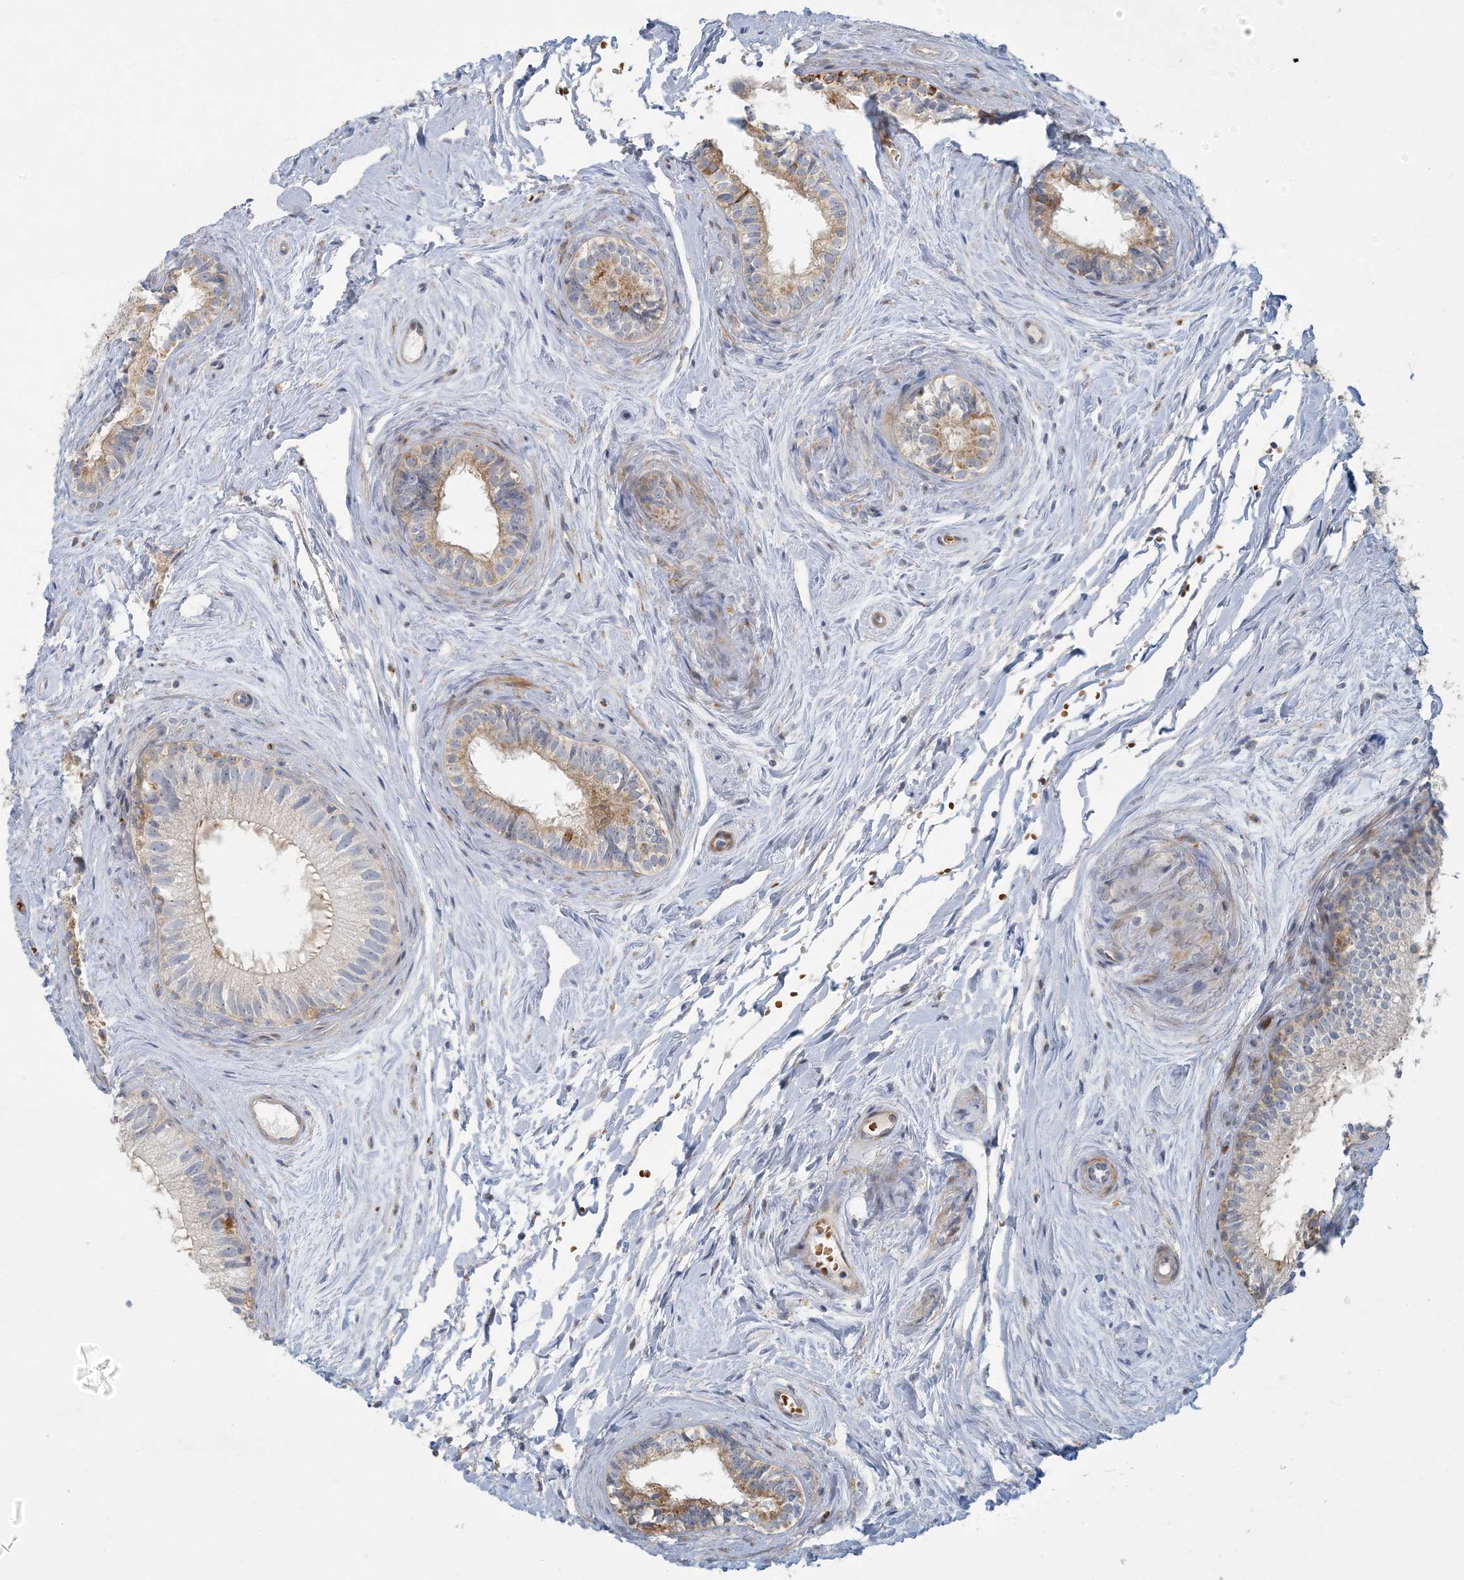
{"staining": {"intensity": "strong", "quantity": "<25%", "location": "cytoplasmic/membranous"}, "tissue": "epididymis", "cell_type": "Glandular cells", "image_type": "normal", "snomed": [{"axis": "morphology", "description": "Normal tissue, NOS"}, {"axis": "topography", "description": "Epididymis"}], "caption": "DAB immunohistochemical staining of unremarkable human epididymis shows strong cytoplasmic/membranous protein positivity in about <25% of glandular cells. (IHC, brightfield microscopy, high magnification).", "gene": "LTN1", "patient": {"sex": "male", "age": 71}}